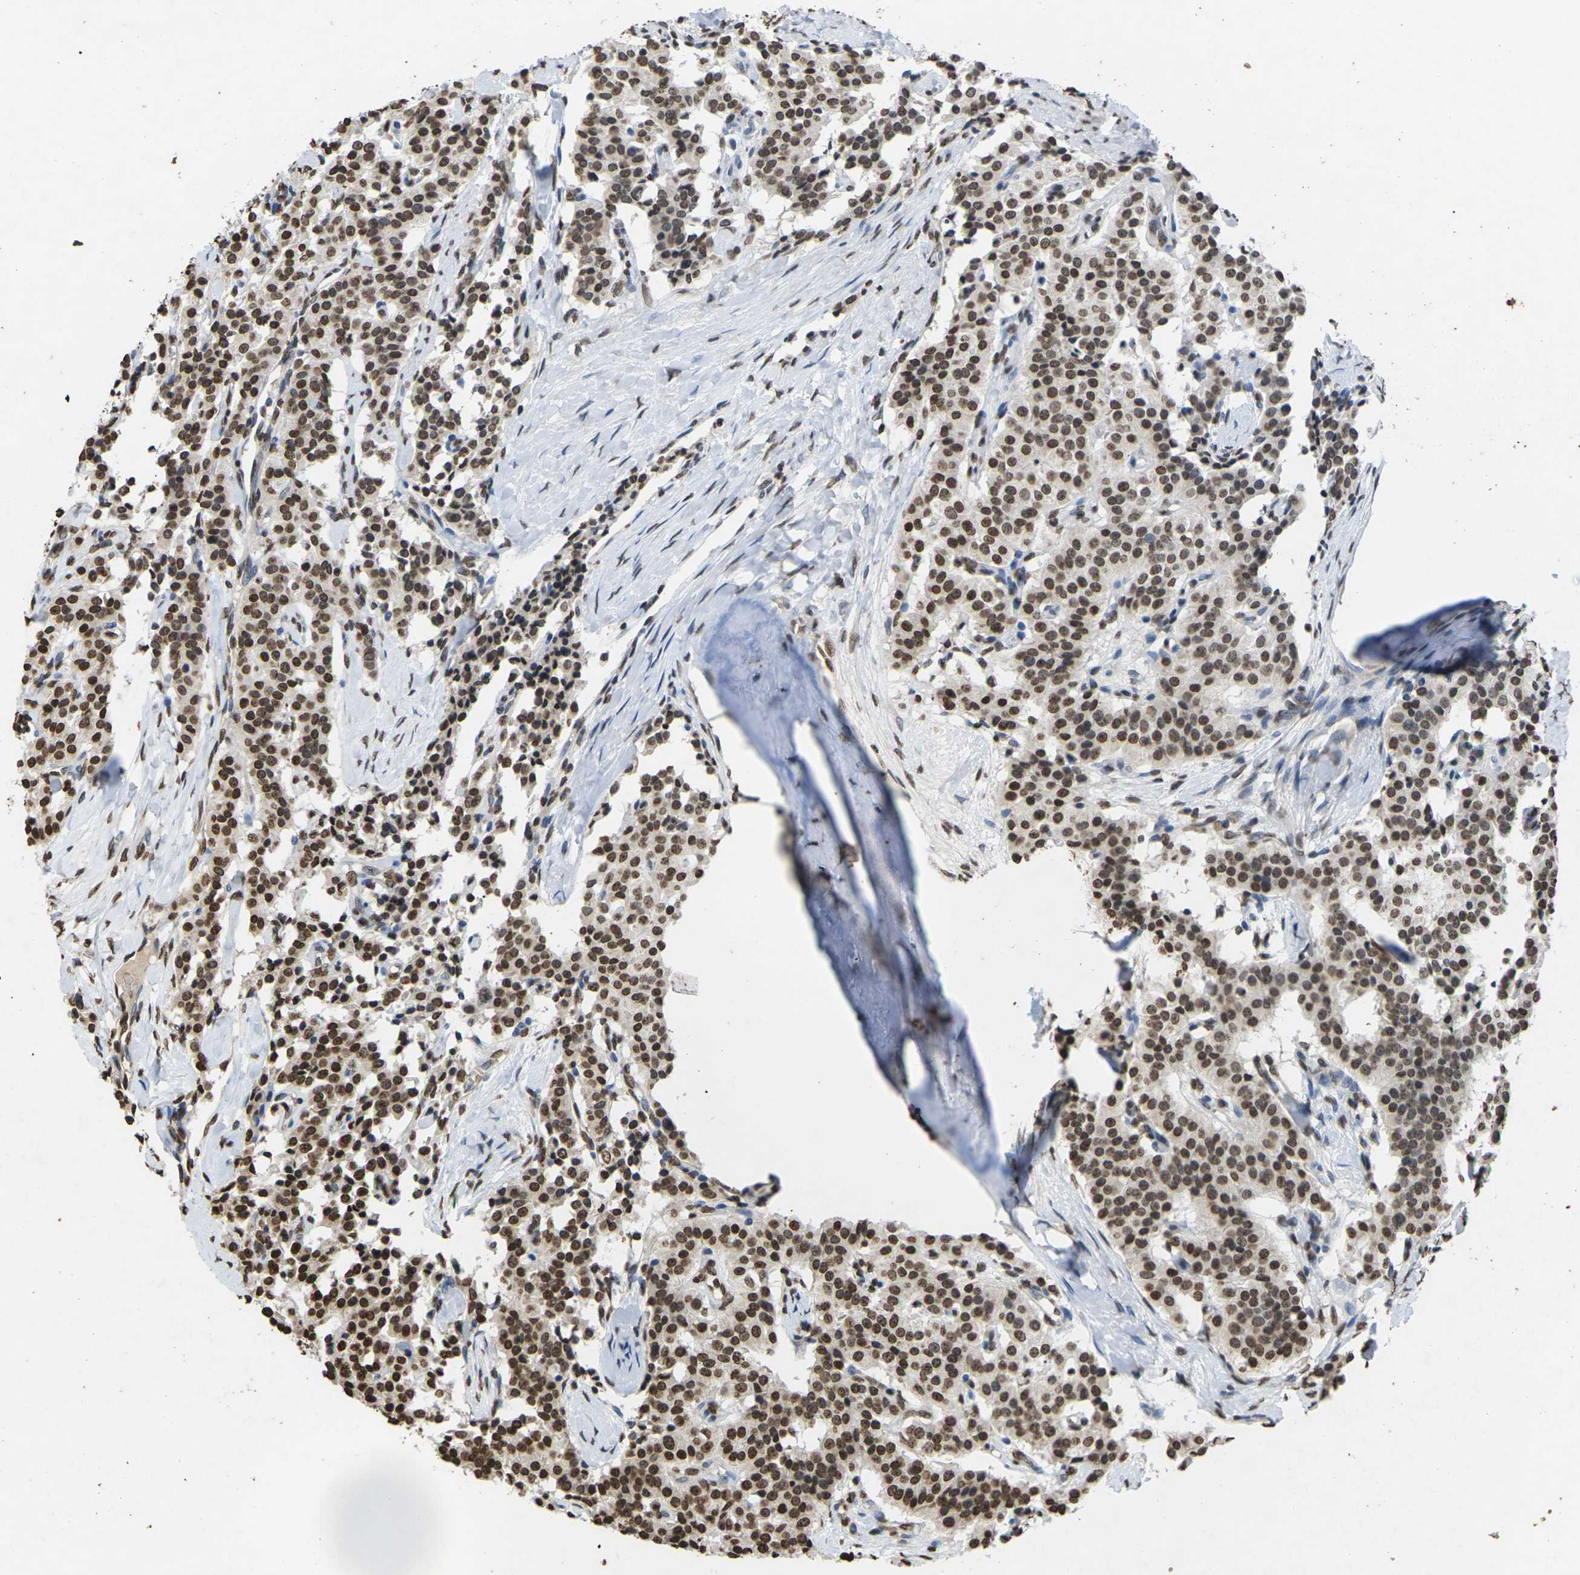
{"staining": {"intensity": "strong", "quantity": ">75%", "location": "nuclear"}, "tissue": "carcinoid", "cell_type": "Tumor cells", "image_type": "cancer", "snomed": [{"axis": "morphology", "description": "Carcinoid, malignant, NOS"}, {"axis": "topography", "description": "Lung"}], "caption": "A brown stain labels strong nuclear expression of a protein in human carcinoid tumor cells. (IHC, brightfield microscopy, high magnification).", "gene": "EMSY", "patient": {"sex": "male", "age": 30}}